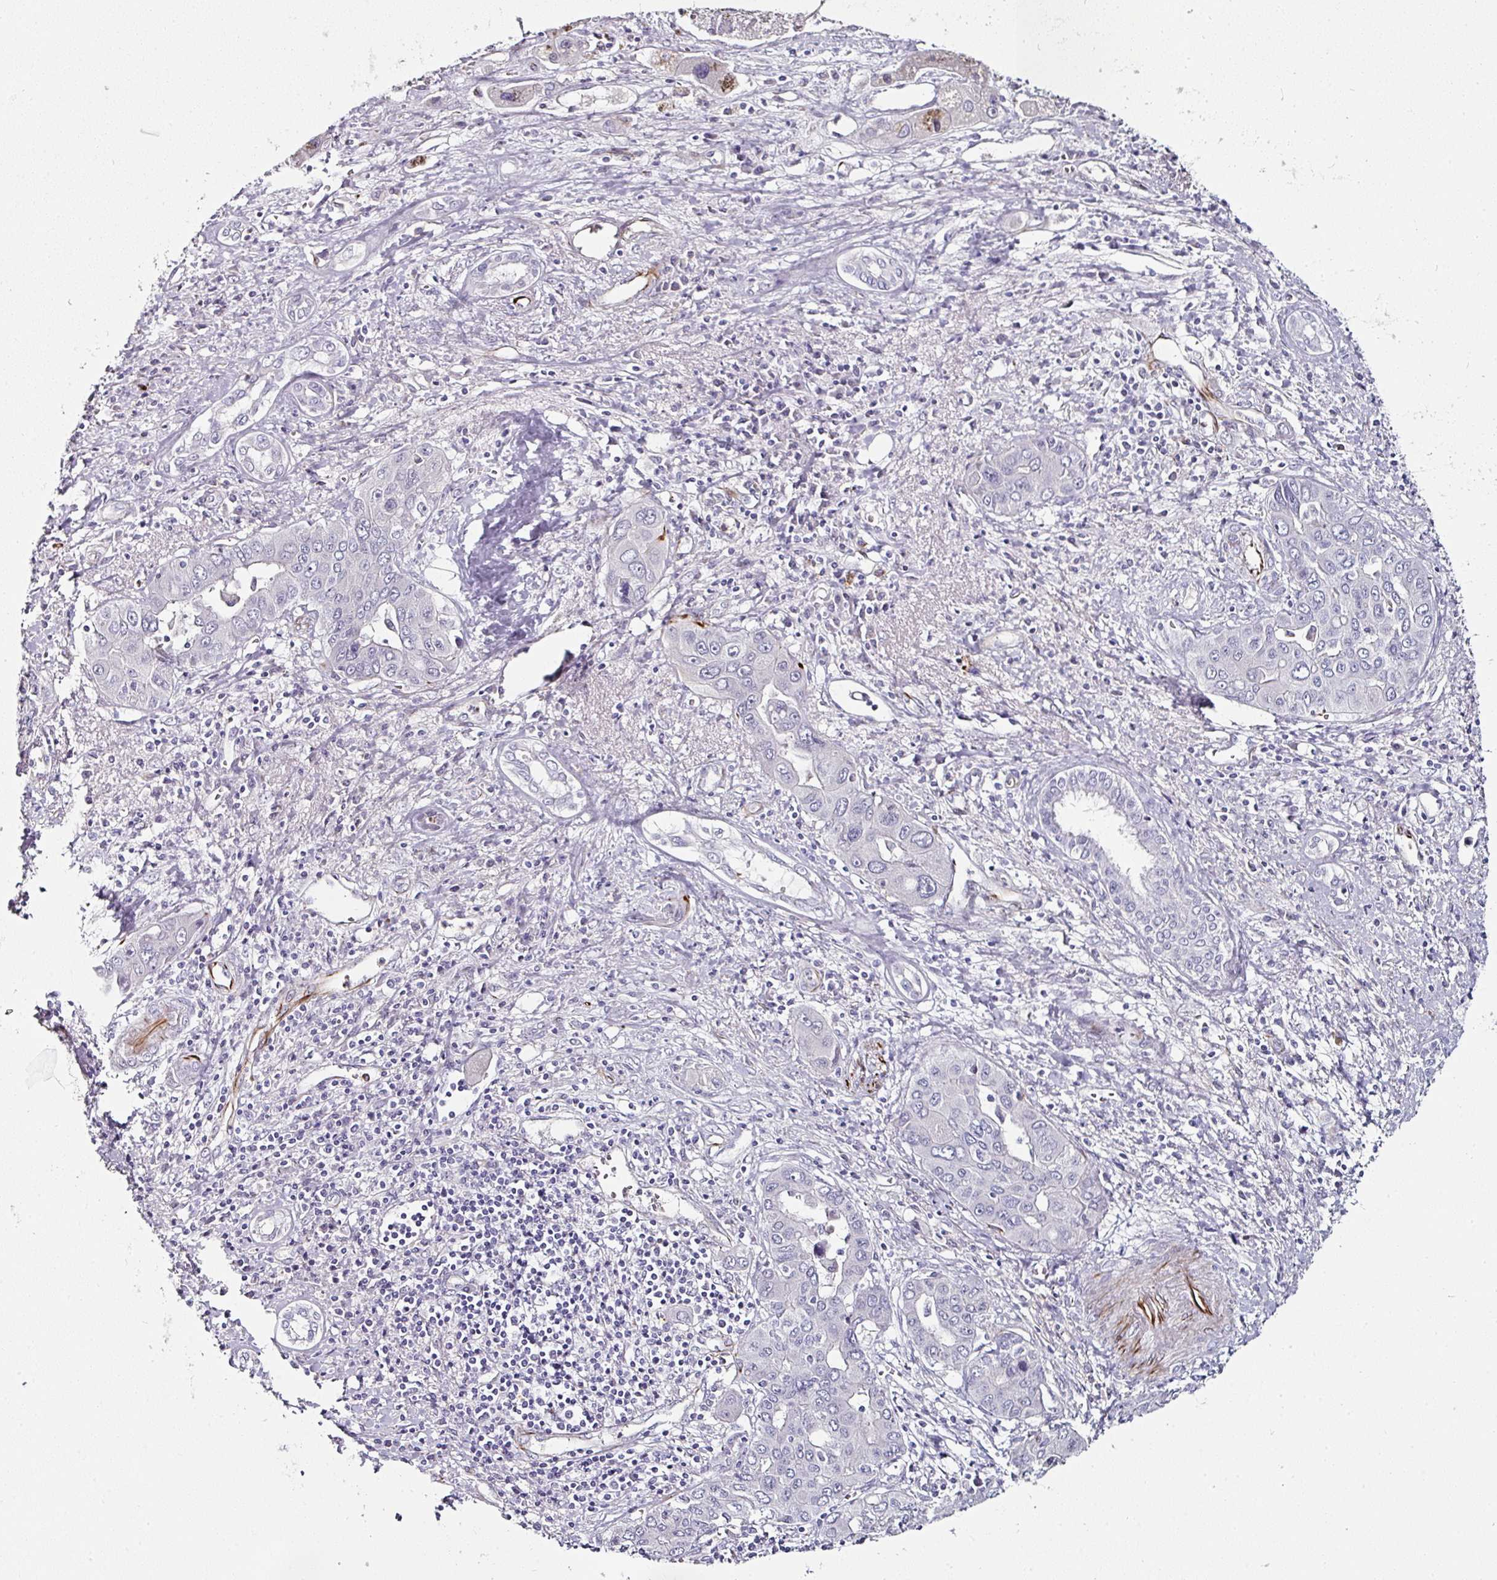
{"staining": {"intensity": "negative", "quantity": "none", "location": "none"}, "tissue": "liver cancer", "cell_type": "Tumor cells", "image_type": "cancer", "snomed": [{"axis": "morphology", "description": "Cholangiocarcinoma"}, {"axis": "topography", "description": "Liver"}], "caption": "Tumor cells show no significant protein expression in liver cholangiocarcinoma. (Immunohistochemistry, brightfield microscopy, high magnification).", "gene": "TMPRSS9", "patient": {"sex": "male", "age": 67}}